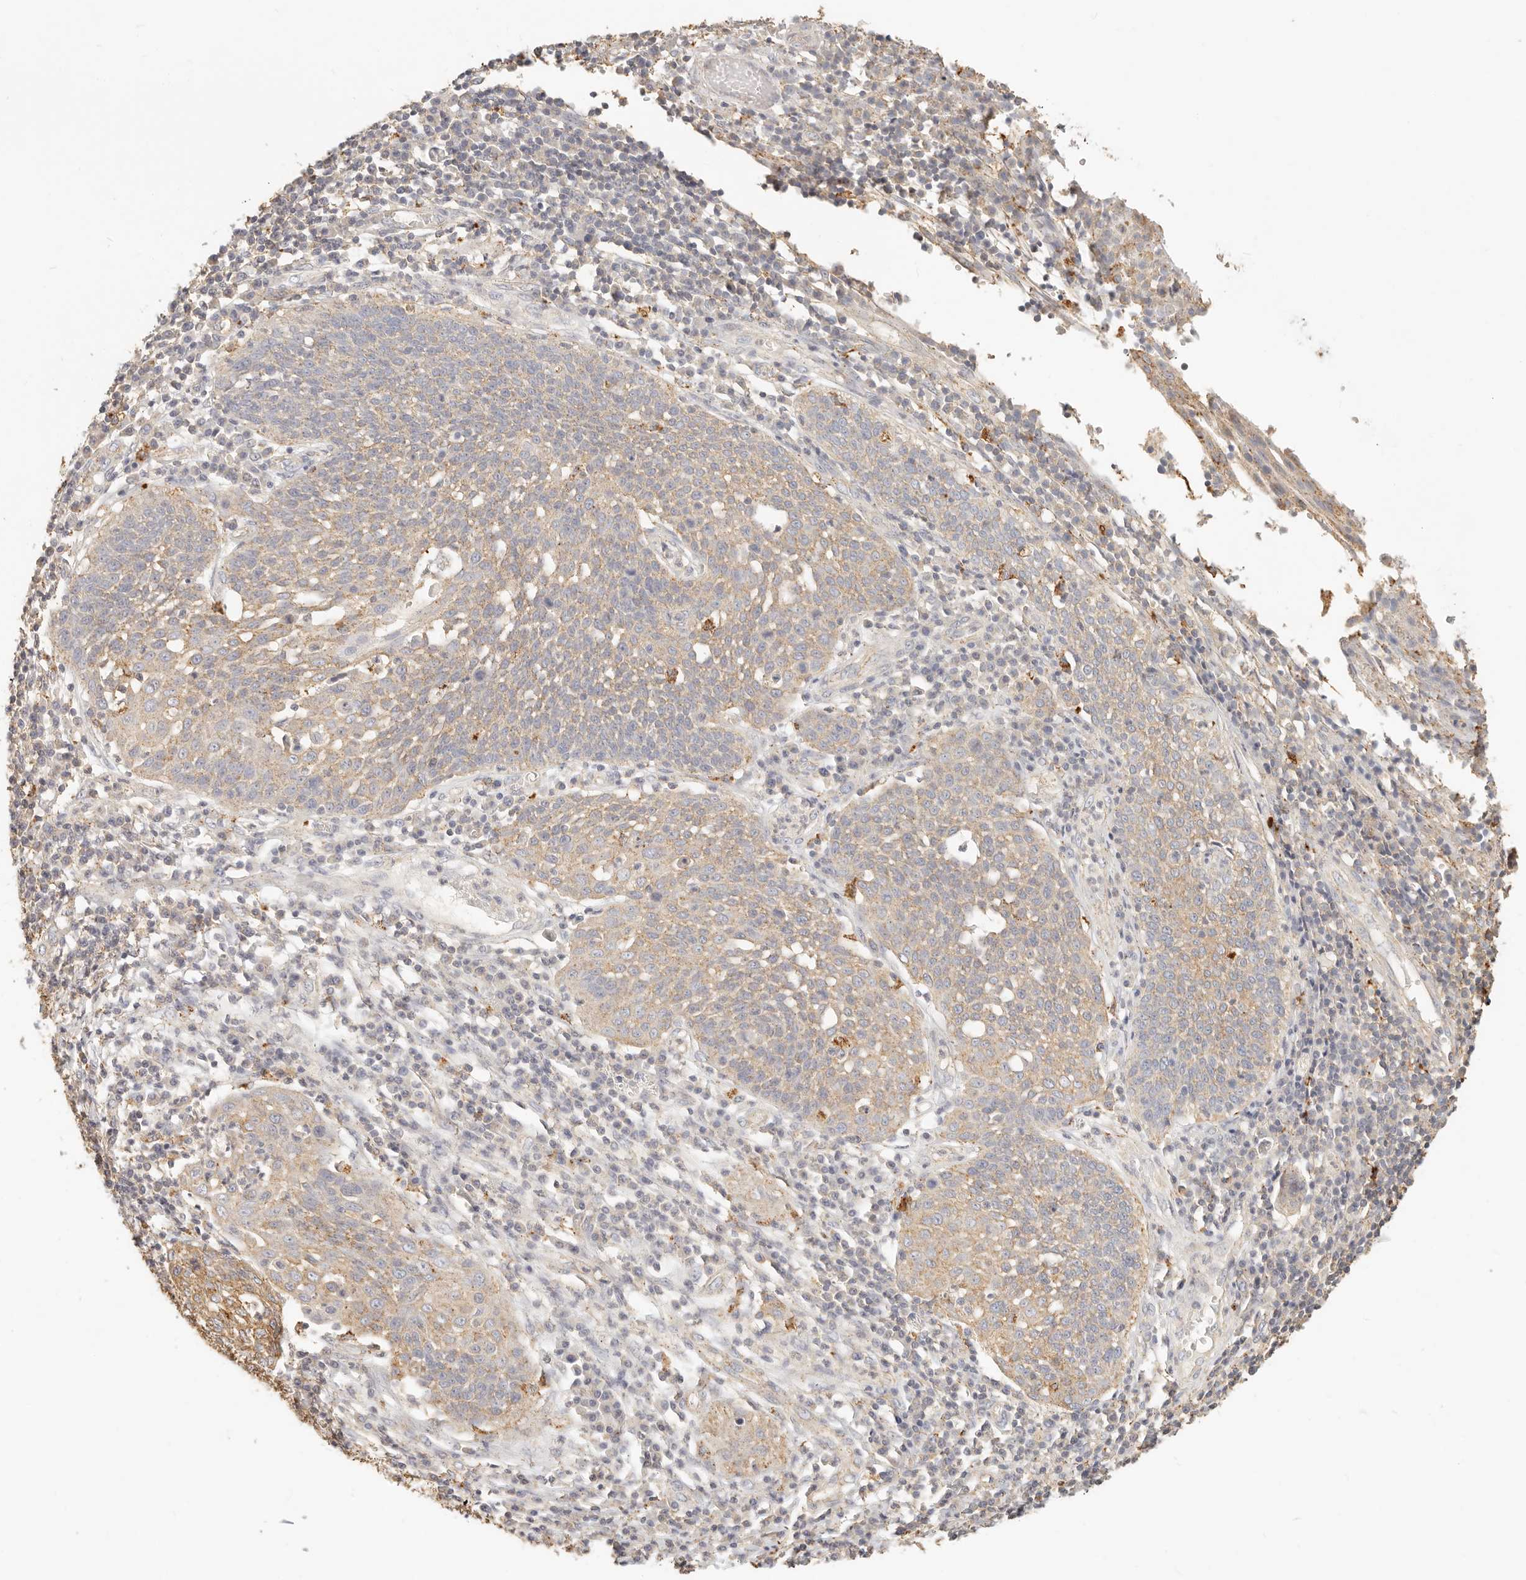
{"staining": {"intensity": "moderate", "quantity": "25%-75%", "location": "cytoplasmic/membranous"}, "tissue": "cervical cancer", "cell_type": "Tumor cells", "image_type": "cancer", "snomed": [{"axis": "morphology", "description": "Squamous cell carcinoma, NOS"}, {"axis": "topography", "description": "Cervix"}], "caption": "High-power microscopy captured an immunohistochemistry (IHC) histopathology image of cervical squamous cell carcinoma, revealing moderate cytoplasmic/membranous expression in approximately 25%-75% of tumor cells.", "gene": "CNMD", "patient": {"sex": "female", "age": 34}}